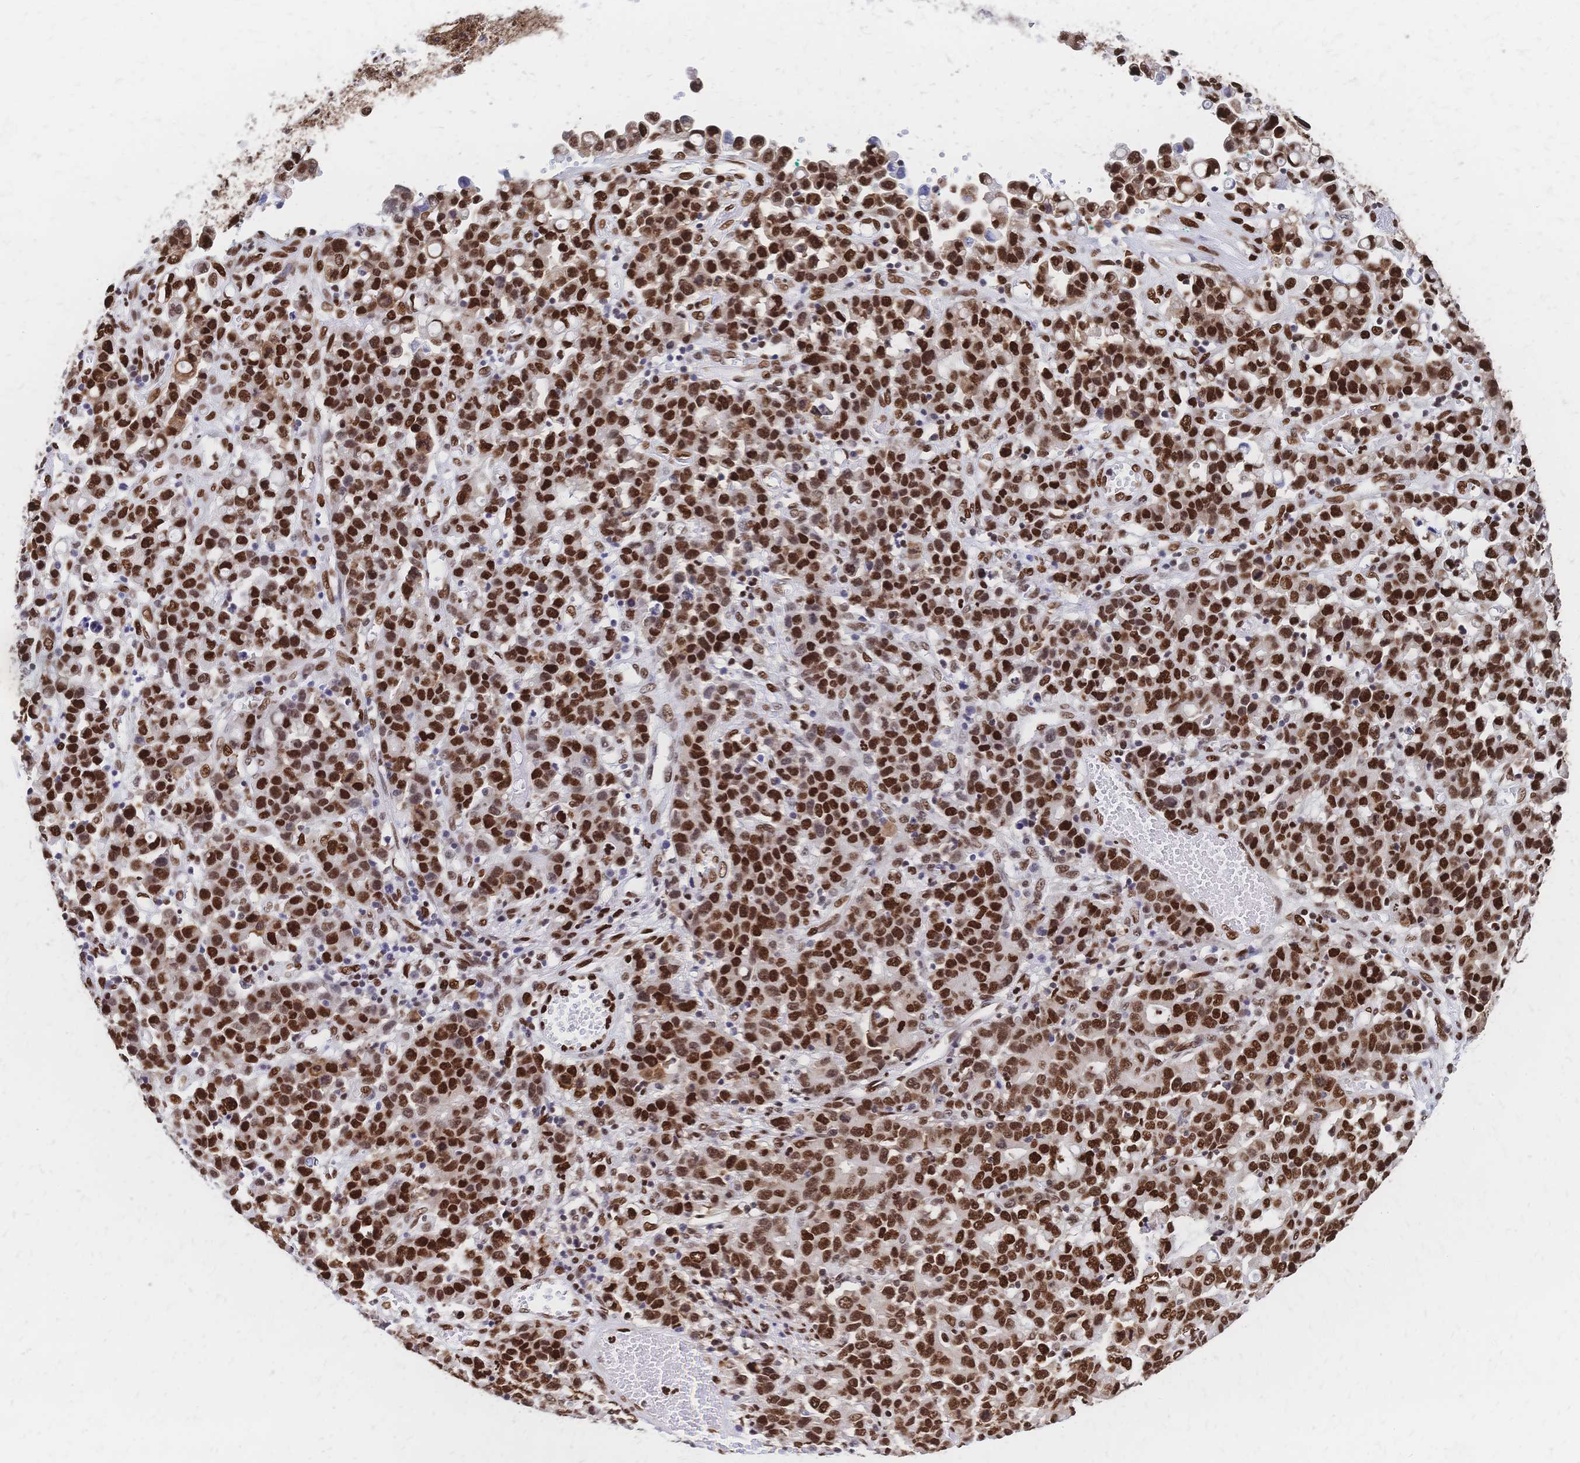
{"staining": {"intensity": "strong", "quantity": ">75%", "location": "nuclear"}, "tissue": "stomach cancer", "cell_type": "Tumor cells", "image_type": "cancer", "snomed": [{"axis": "morphology", "description": "Adenocarcinoma, NOS"}, {"axis": "topography", "description": "Stomach, upper"}], "caption": "A micrograph showing strong nuclear staining in approximately >75% of tumor cells in stomach cancer, as visualized by brown immunohistochemical staining.", "gene": "HDGF", "patient": {"sex": "male", "age": 69}}